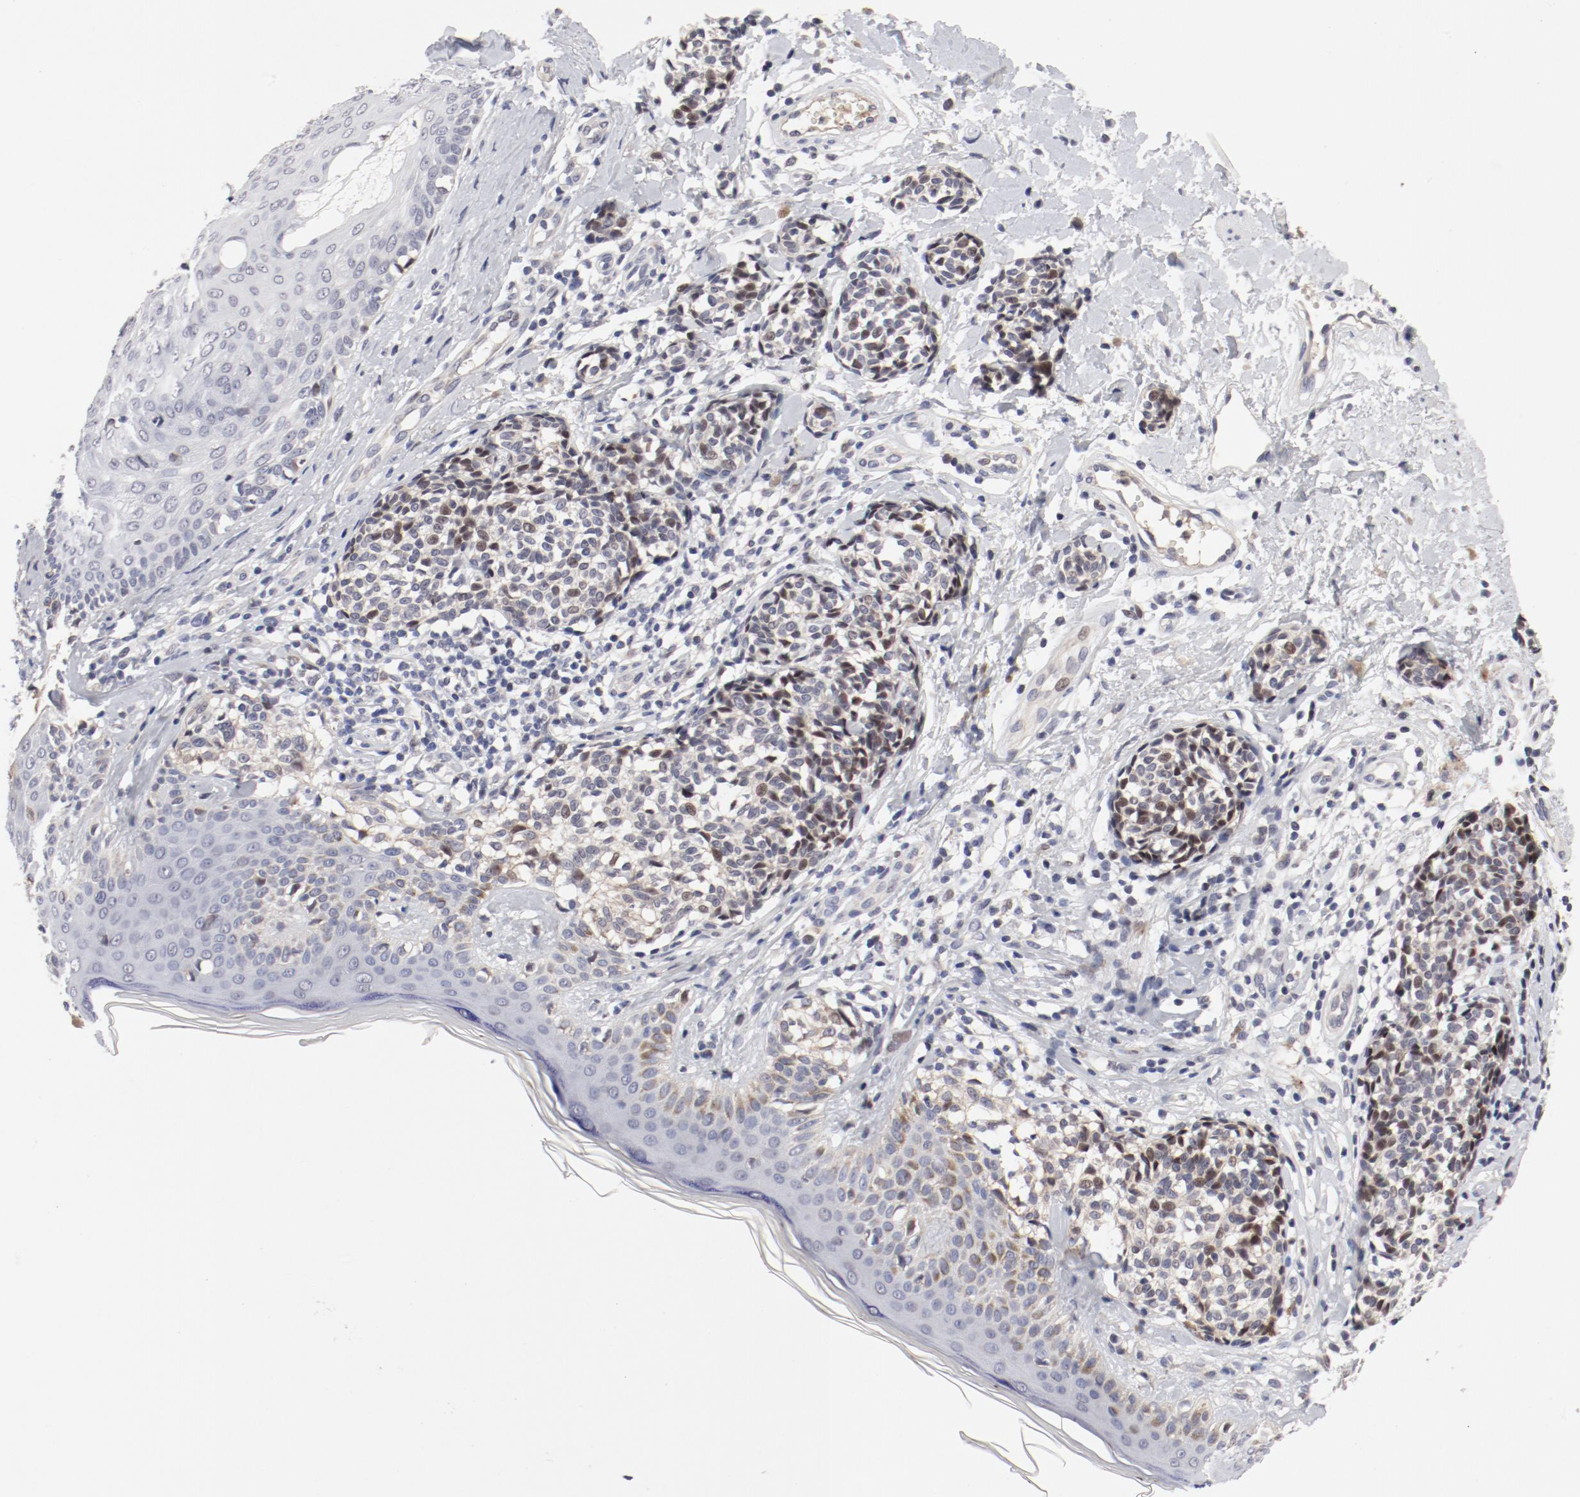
{"staining": {"intensity": "weak", "quantity": "25%-75%", "location": "nuclear"}, "tissue": "melanoma", "cell_type": "Tumor cells", "image_type": "cancer", "snomed": [{"axis": "morphology", "description": "Malignant melanoma, NOS"}, {"axis": "topography", "description": "Skin"}], "caption": "Malignant melanoma tissue demonstrates weak nuclear staining in approximately 25%-75% of tumor cells", "gene": "FSCB", "patient": {"sex": "male", "age": 67}}